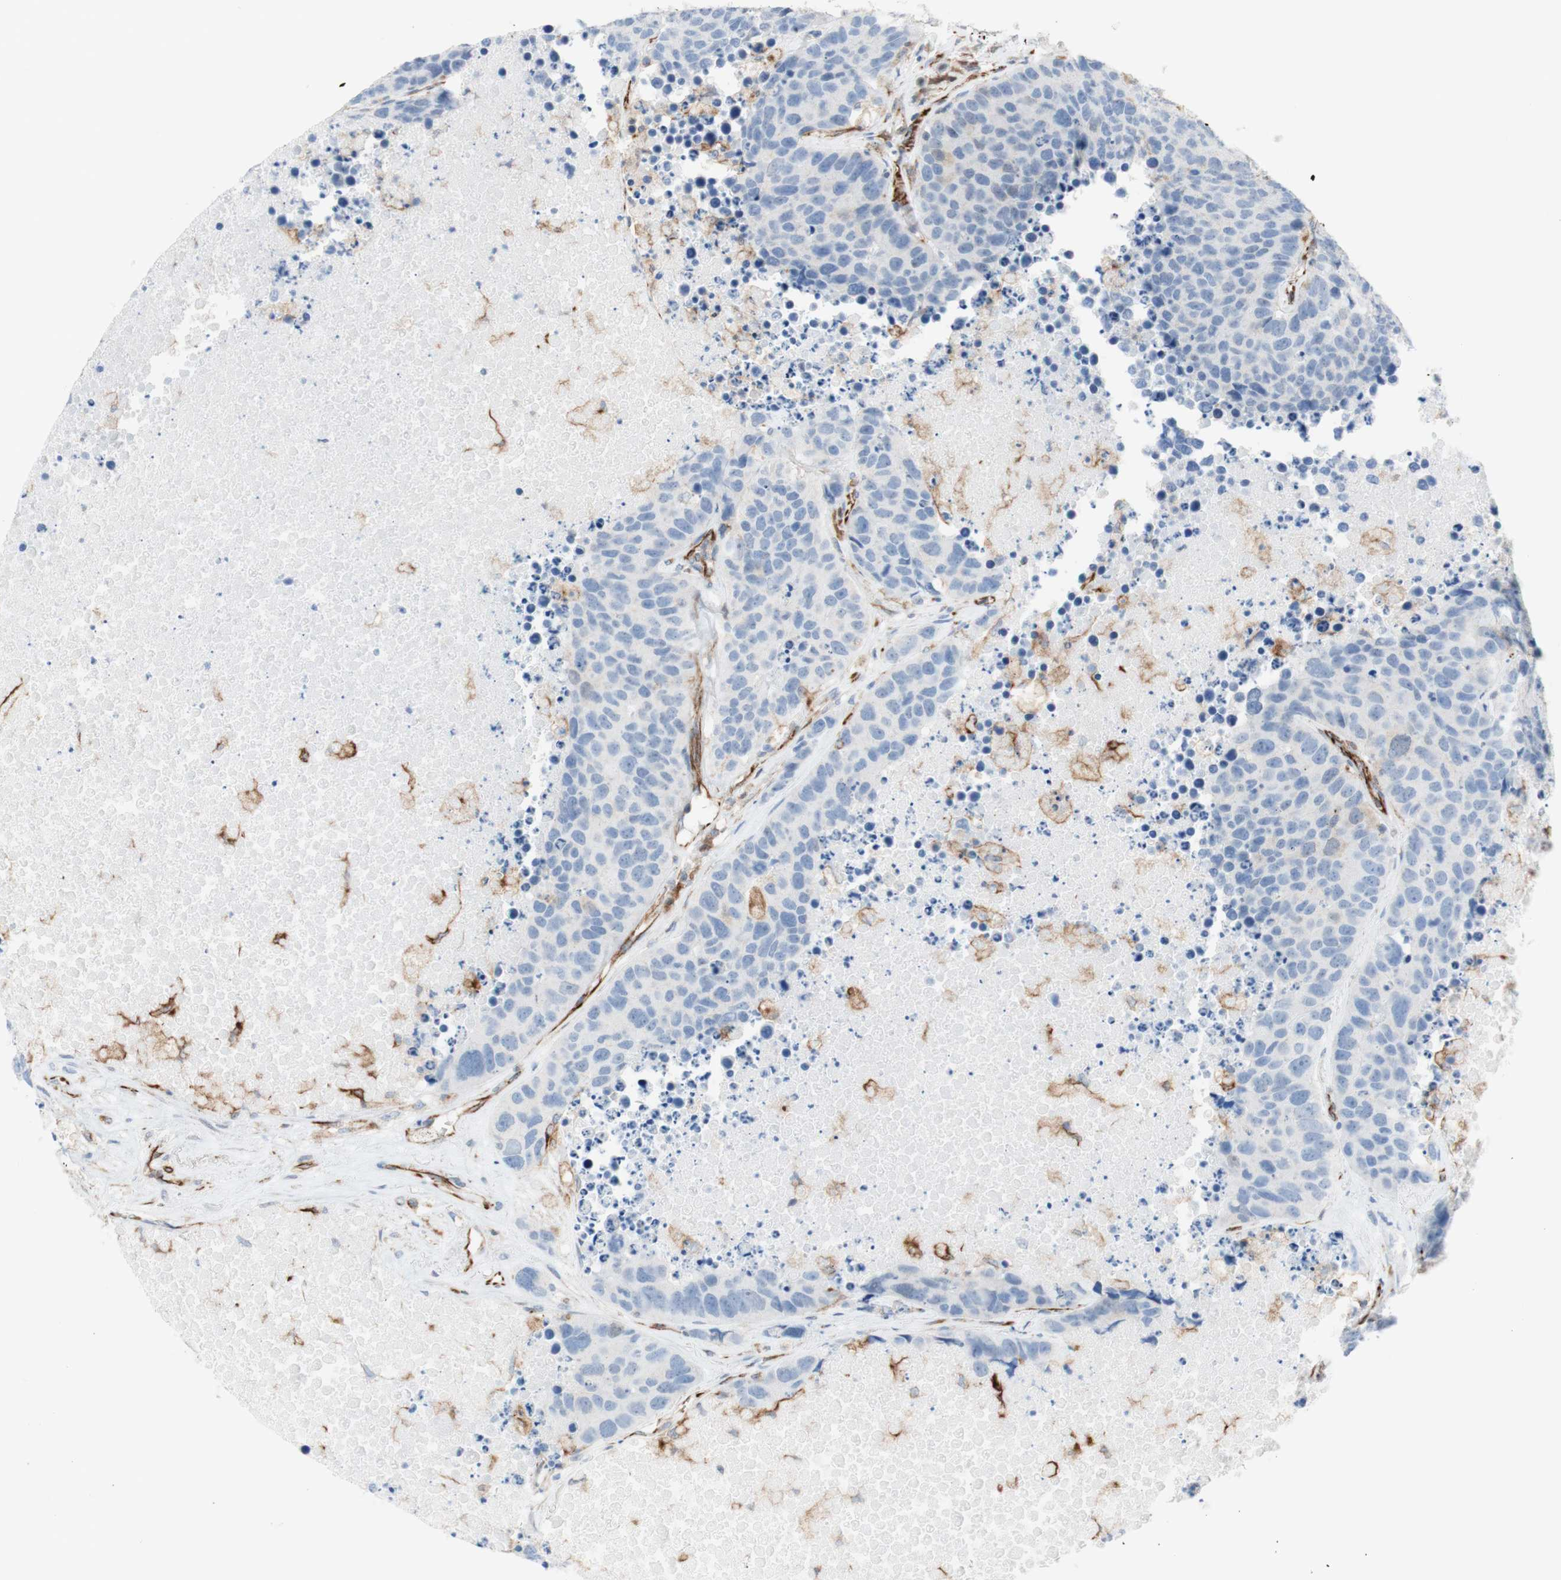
{"staining": {"intensity": "negative", "quantity": "none", "location": "none"}, "tissue": "carcinoid", "cell_type": "Tumor cells", "image_type": "cancer", "snomed": [{"axis": "morphology", "description": "Carcinoid, malignant, NOS"}, {"axis": "topography", "description": "Lung"}], "caption": "Human carcinoid stained for a protein using immunohistochemistry (IHC) displays no staining in tumor cells.", "gene": "POU2AF1", "patient": {"sex": "male", "age": 60}}